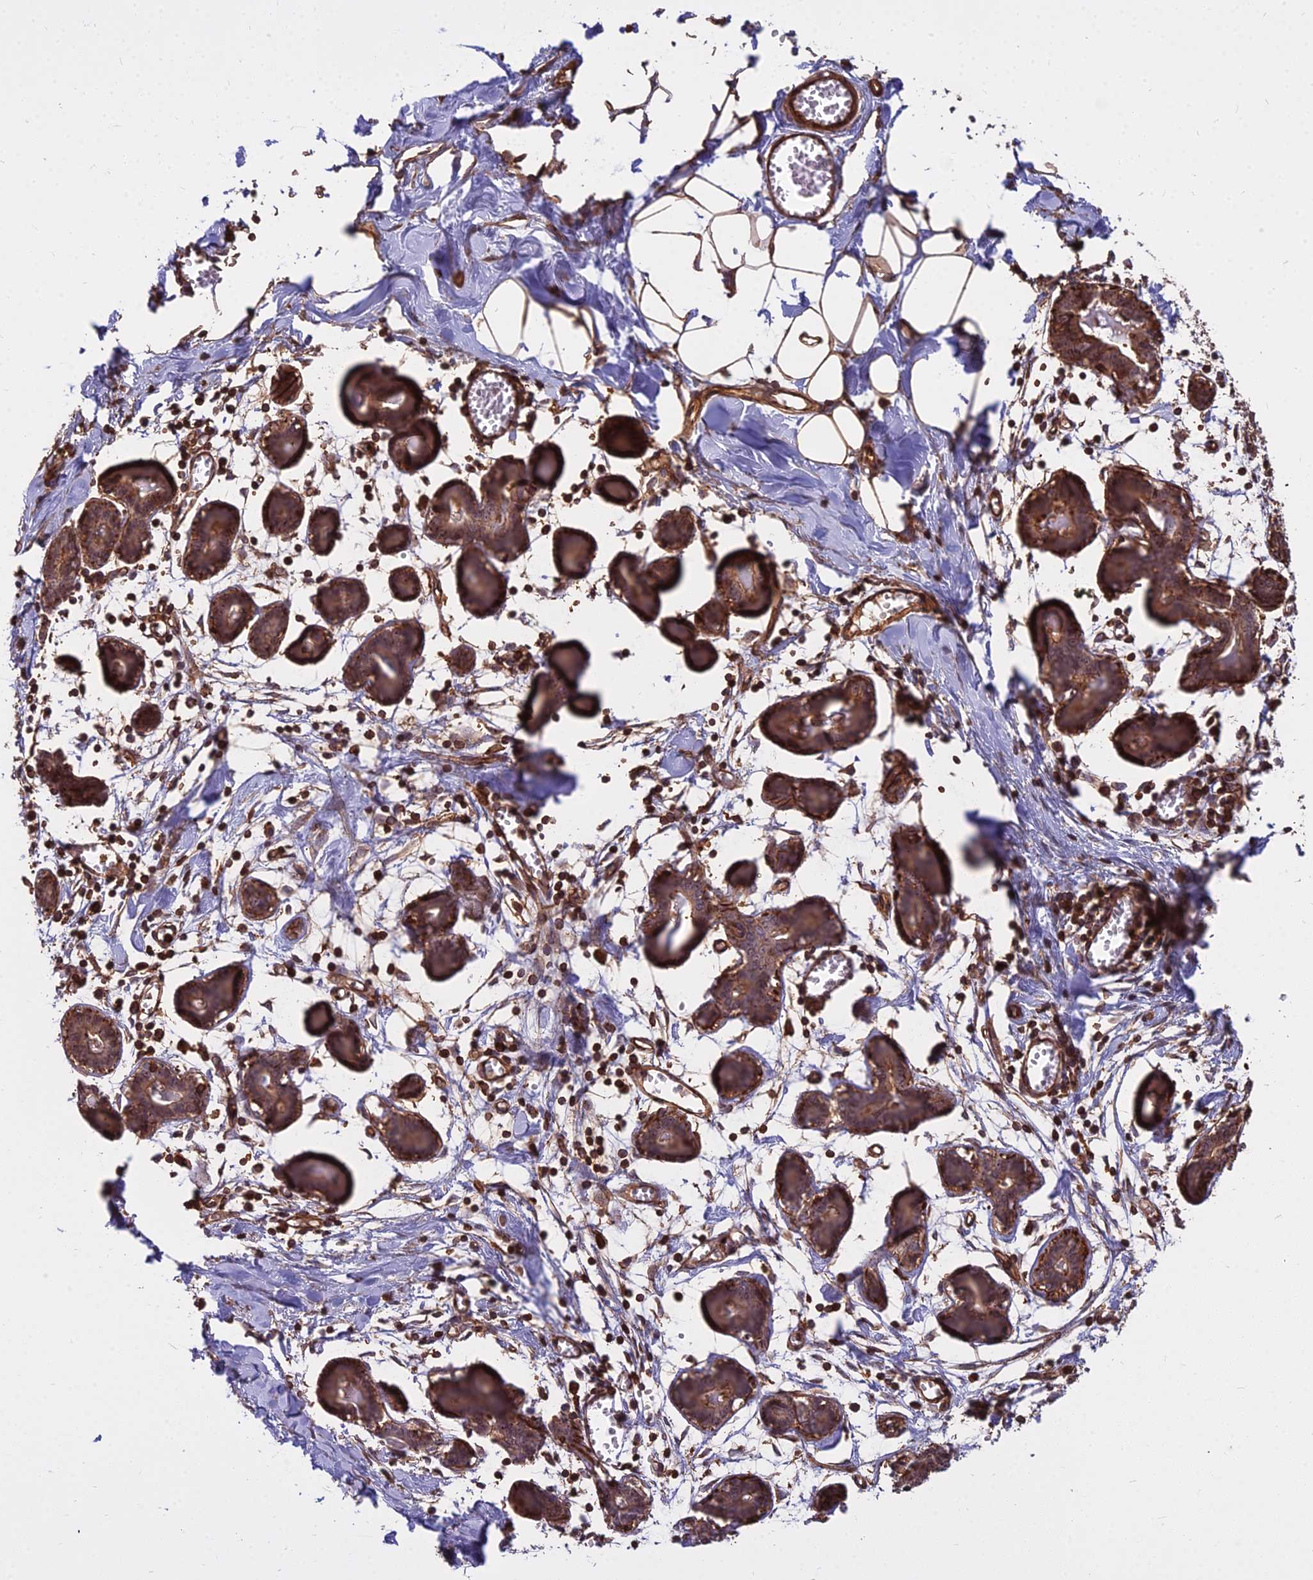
{"staining": {"intensity": "moderate", "quantity": ">75%", "location": "cytoplasmic/membranous"}, "tissue": "breast", "cell_type": "Adipocytes", "image_type": "normal", "snomed": [{"axis": "morphology", "description": "Normal tissue, NOS"}, {"axis": "topography", "description": "Breast"}], "caption": "The photomicrograph shows a brown stain indicating the presence of a protein in the cytoplasmic/membranous of adipocytes in breast.", "gene": "TCEA3", "patient": {"sex": "female", "age": 27}}